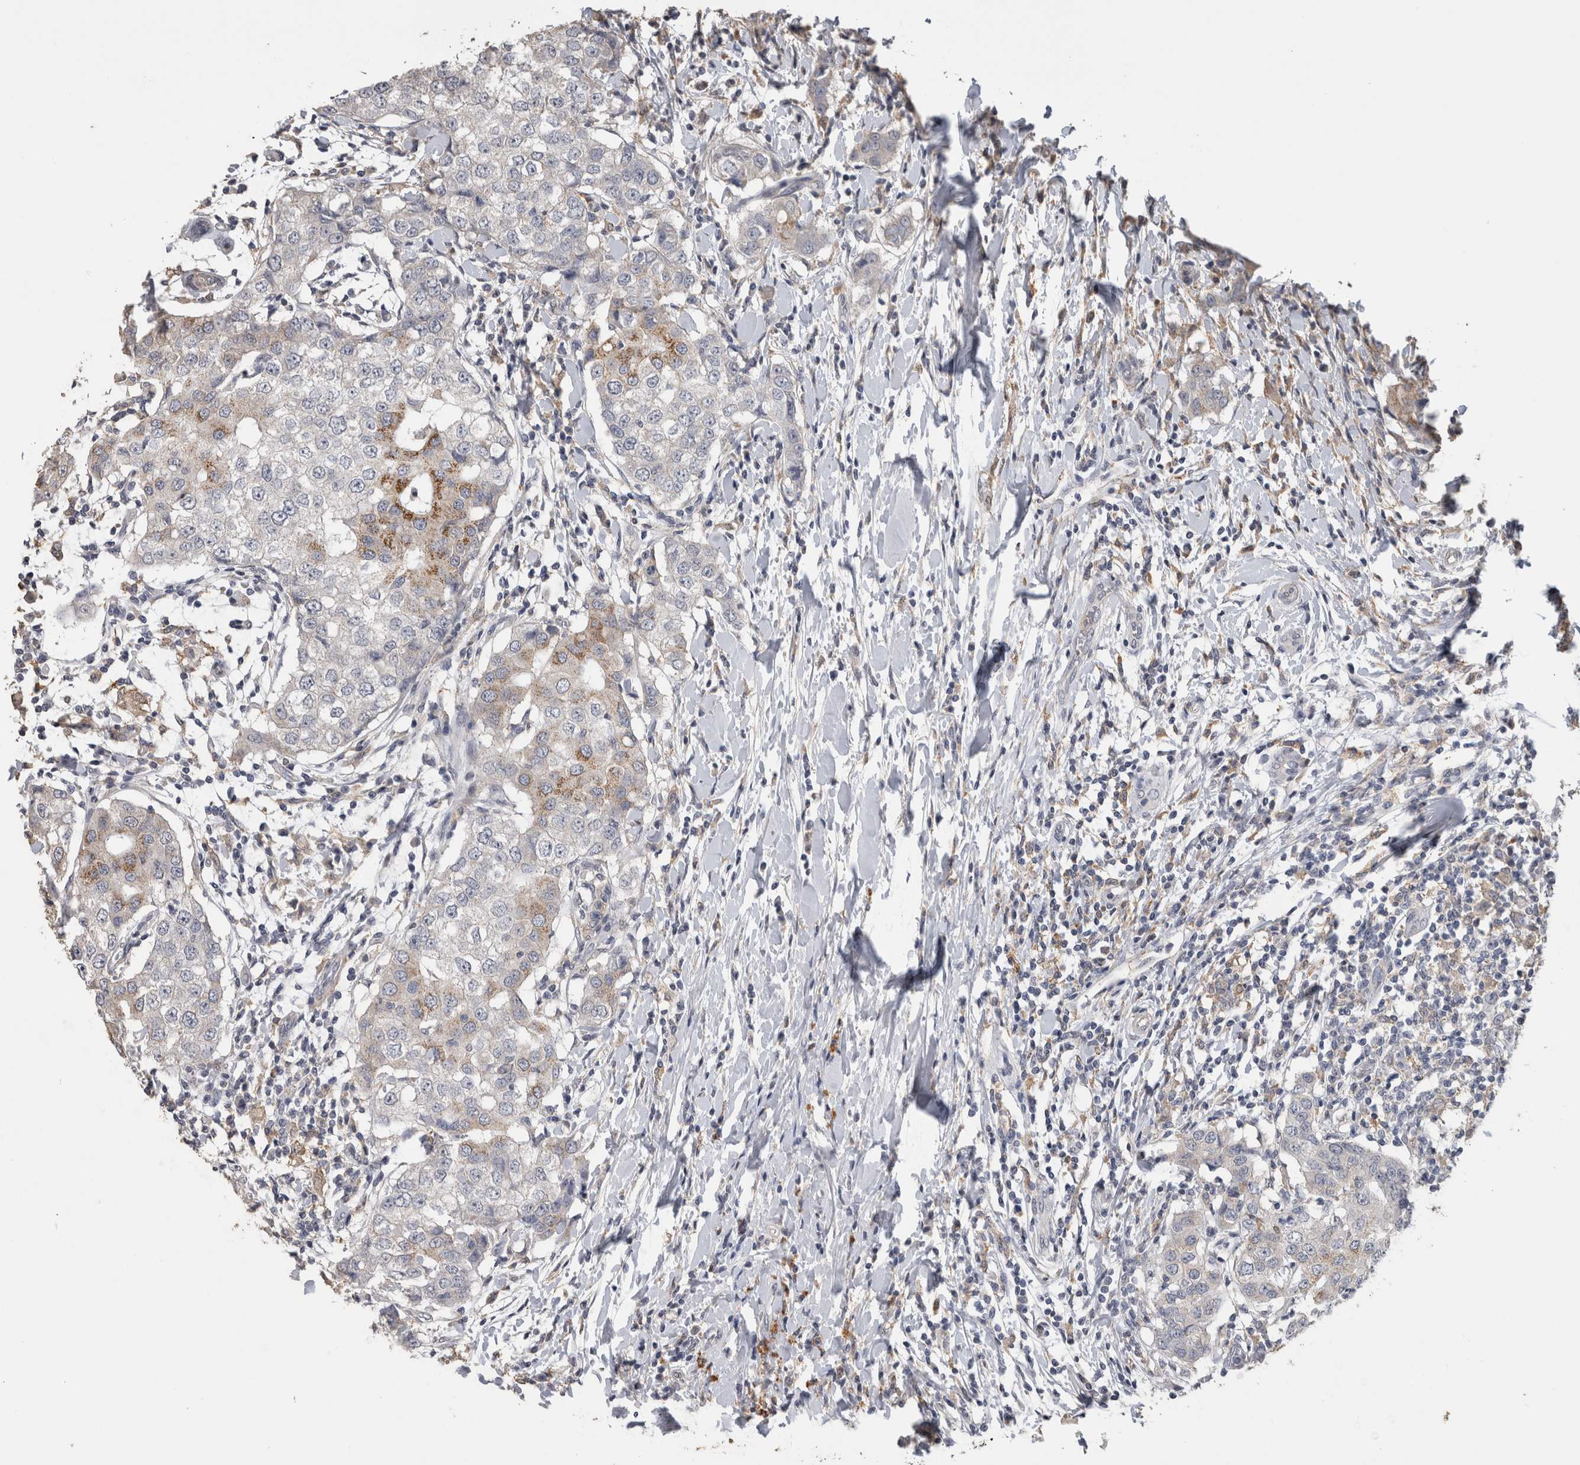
{"staining": {"intensity": "moderate", "quantity": "<25%", "location": "cytoplasmic/membranous"}, "tissue": "breast cancer", "cell_type": "Tumor cells", "image_type": "cancer", "snomed": [{"axis": "morphology", "description": "Duct carcinoma"}, {"axis": "topography", "description": "Breast"}], "caption": "DAB immunohistochemical staining of invasive ductal carcinoma (breast) reveals moderate cytoplasmic/membranous protein expression in about <25% of tumor cells. (brown staining indicates protein expression, while blue staining denotes nuclei).", "gene": "CNTFR", "patient": {"sex": "female", "age": 27}}